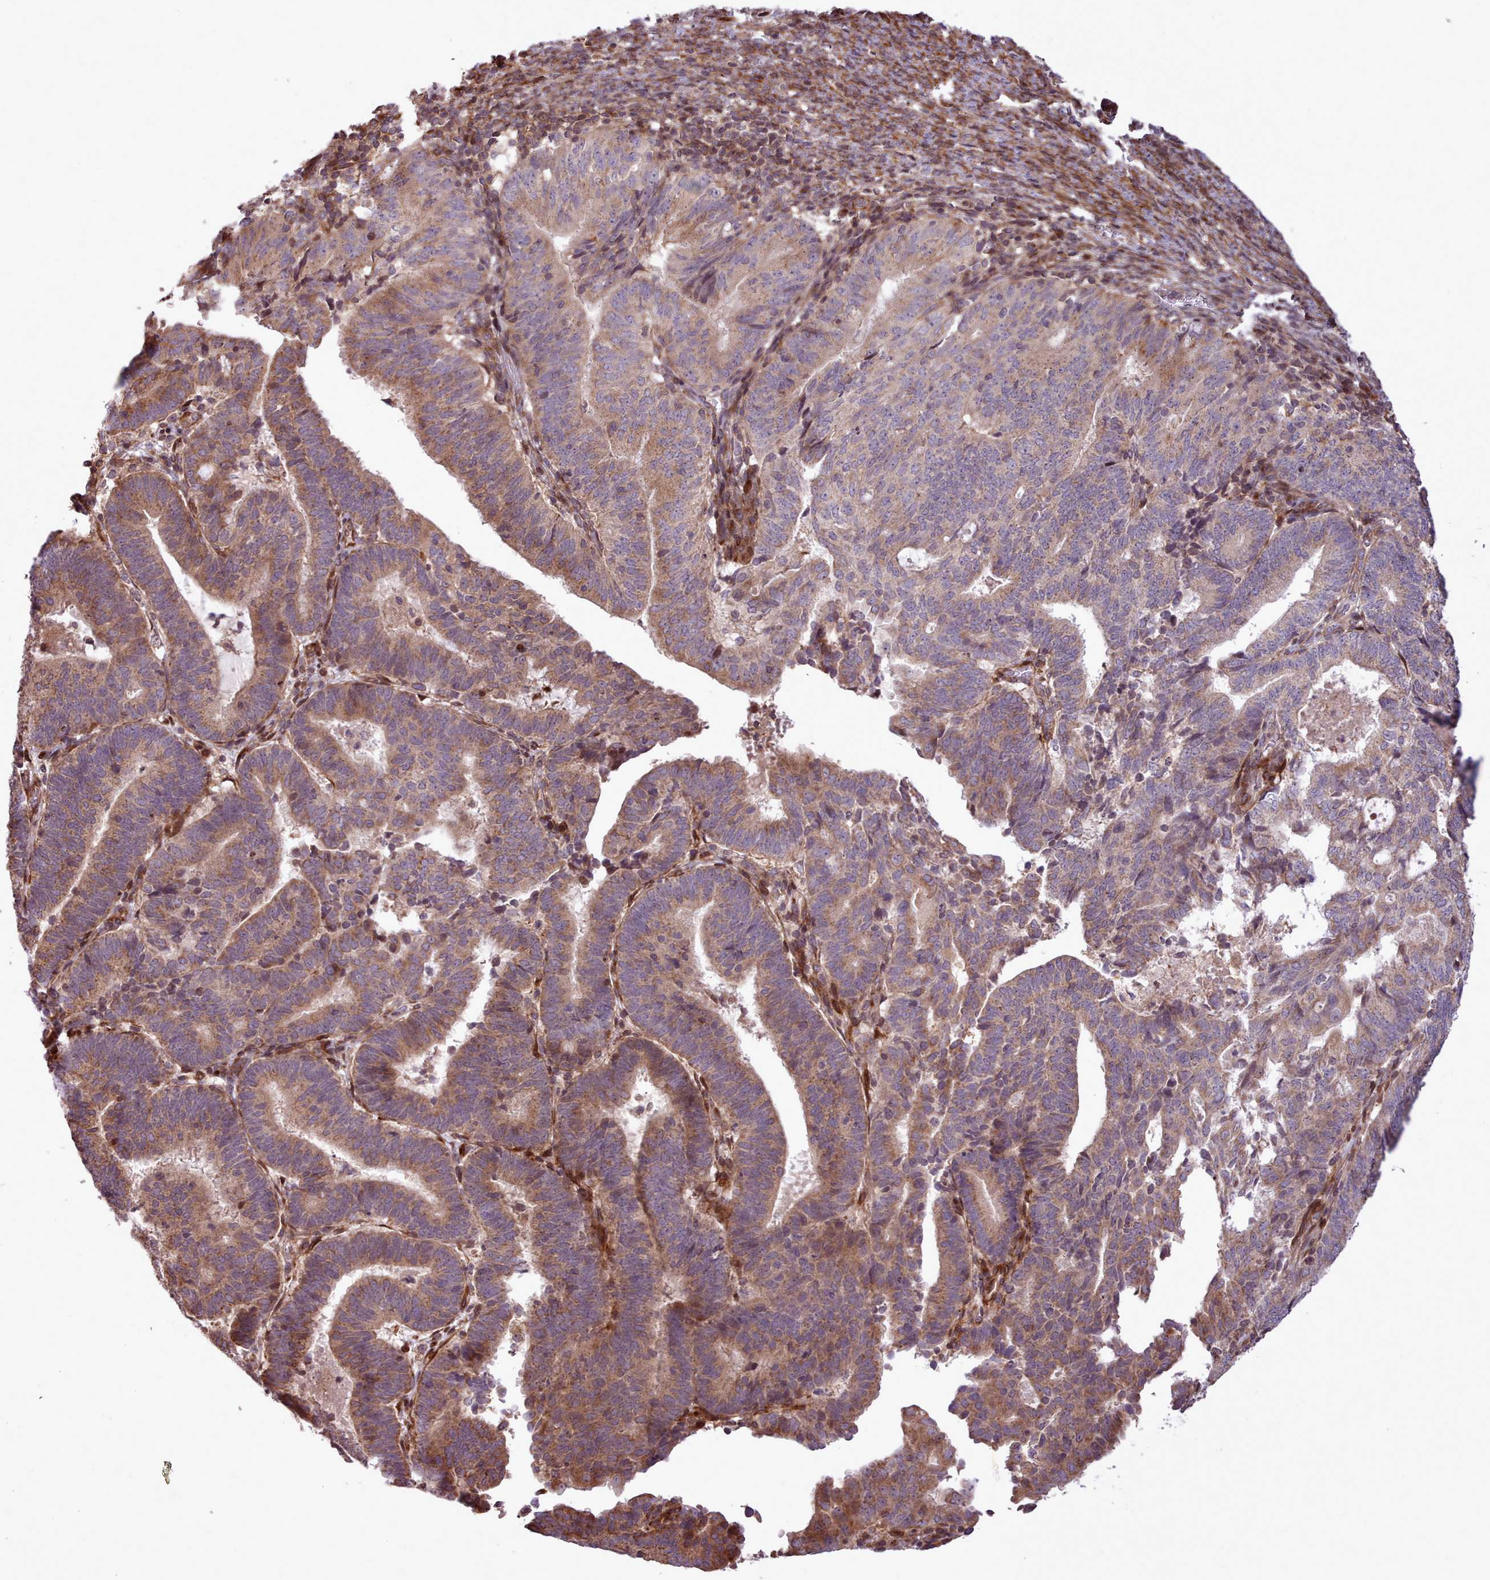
{"staining": {"intensity": "moderate", "quantity": ">75%", "location": "cytoplasmic/membranous"}, "tissue": "endometrial cancer", "cell_type": "Tumor cells", "image_type": "cancer", "snomed": [{"axis": "morphology", "description": "Adenocarcinoma, NOS"}, {"axis": "topography", "description": "Endometrium"}], "caption": "This is an image of IHC staining of endometrial cancer (adenocarcinoma), which shows moderate staining in the cytoplasmic/membranous of tumor cells.", "gene": "NLRP7", "patient": {"sex": "female", "age": 70}}